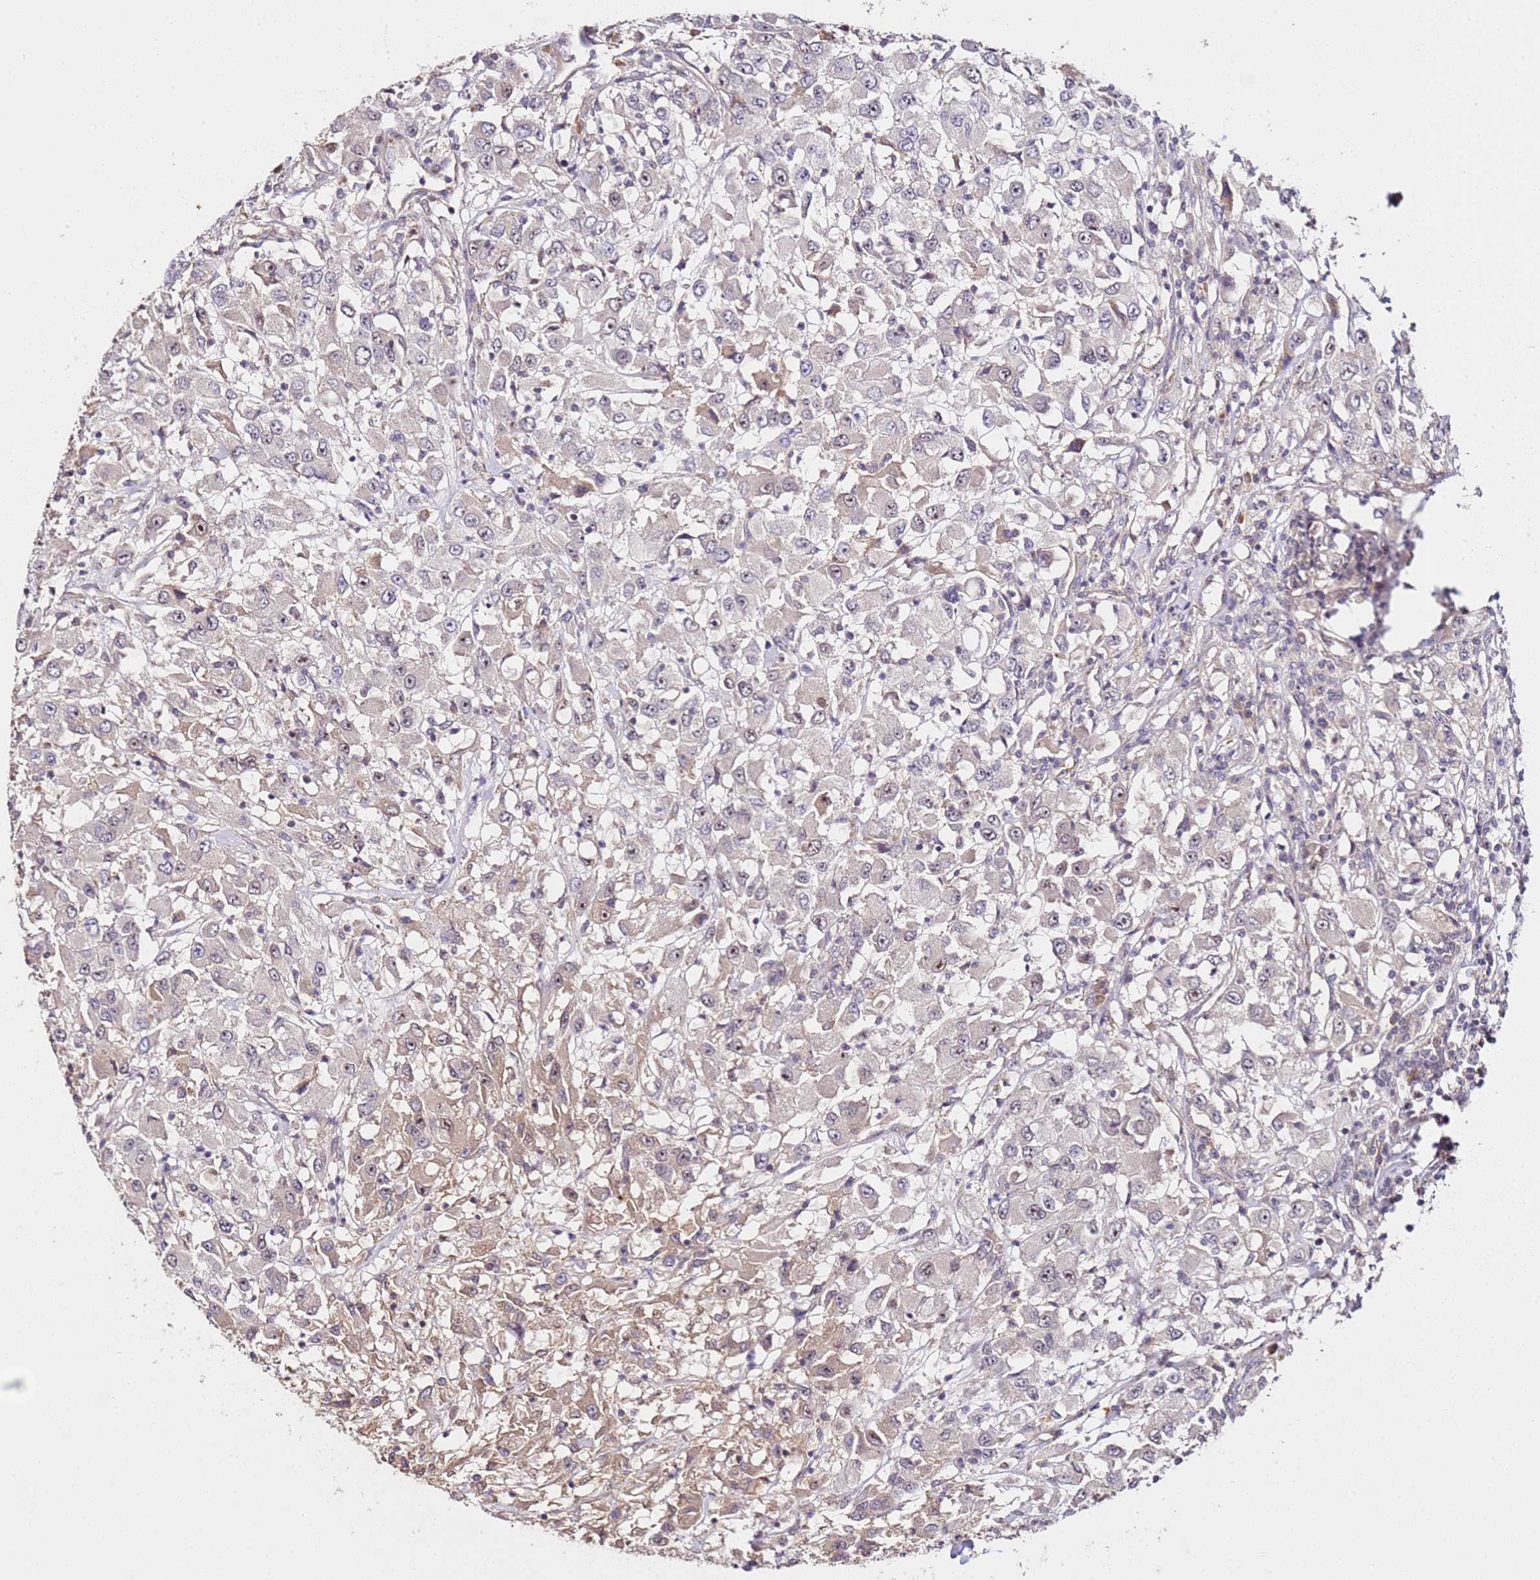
{"staining": {"intensity": "weak", "quantity": "<25%", "location": "cytoplasmic/membranous,nuclear"}, "tissue": "renal cancer", "cell_type": "Tumor cells", "image_type": "cancer", "snomed": [{"axis": "morphology", "description": "Adenocarcinoma, NOS"}, {"axis": "topography", "description": "Kidney"}], "caption": "This image is of renal cancer stained with immunohistochemistry (IHC) to label a protein in brown with the nuclei are counter-stained blue. There is no expression in tumor cells.", "gene": "DDX27", "patient": {"sex": "female", "age": 67}}